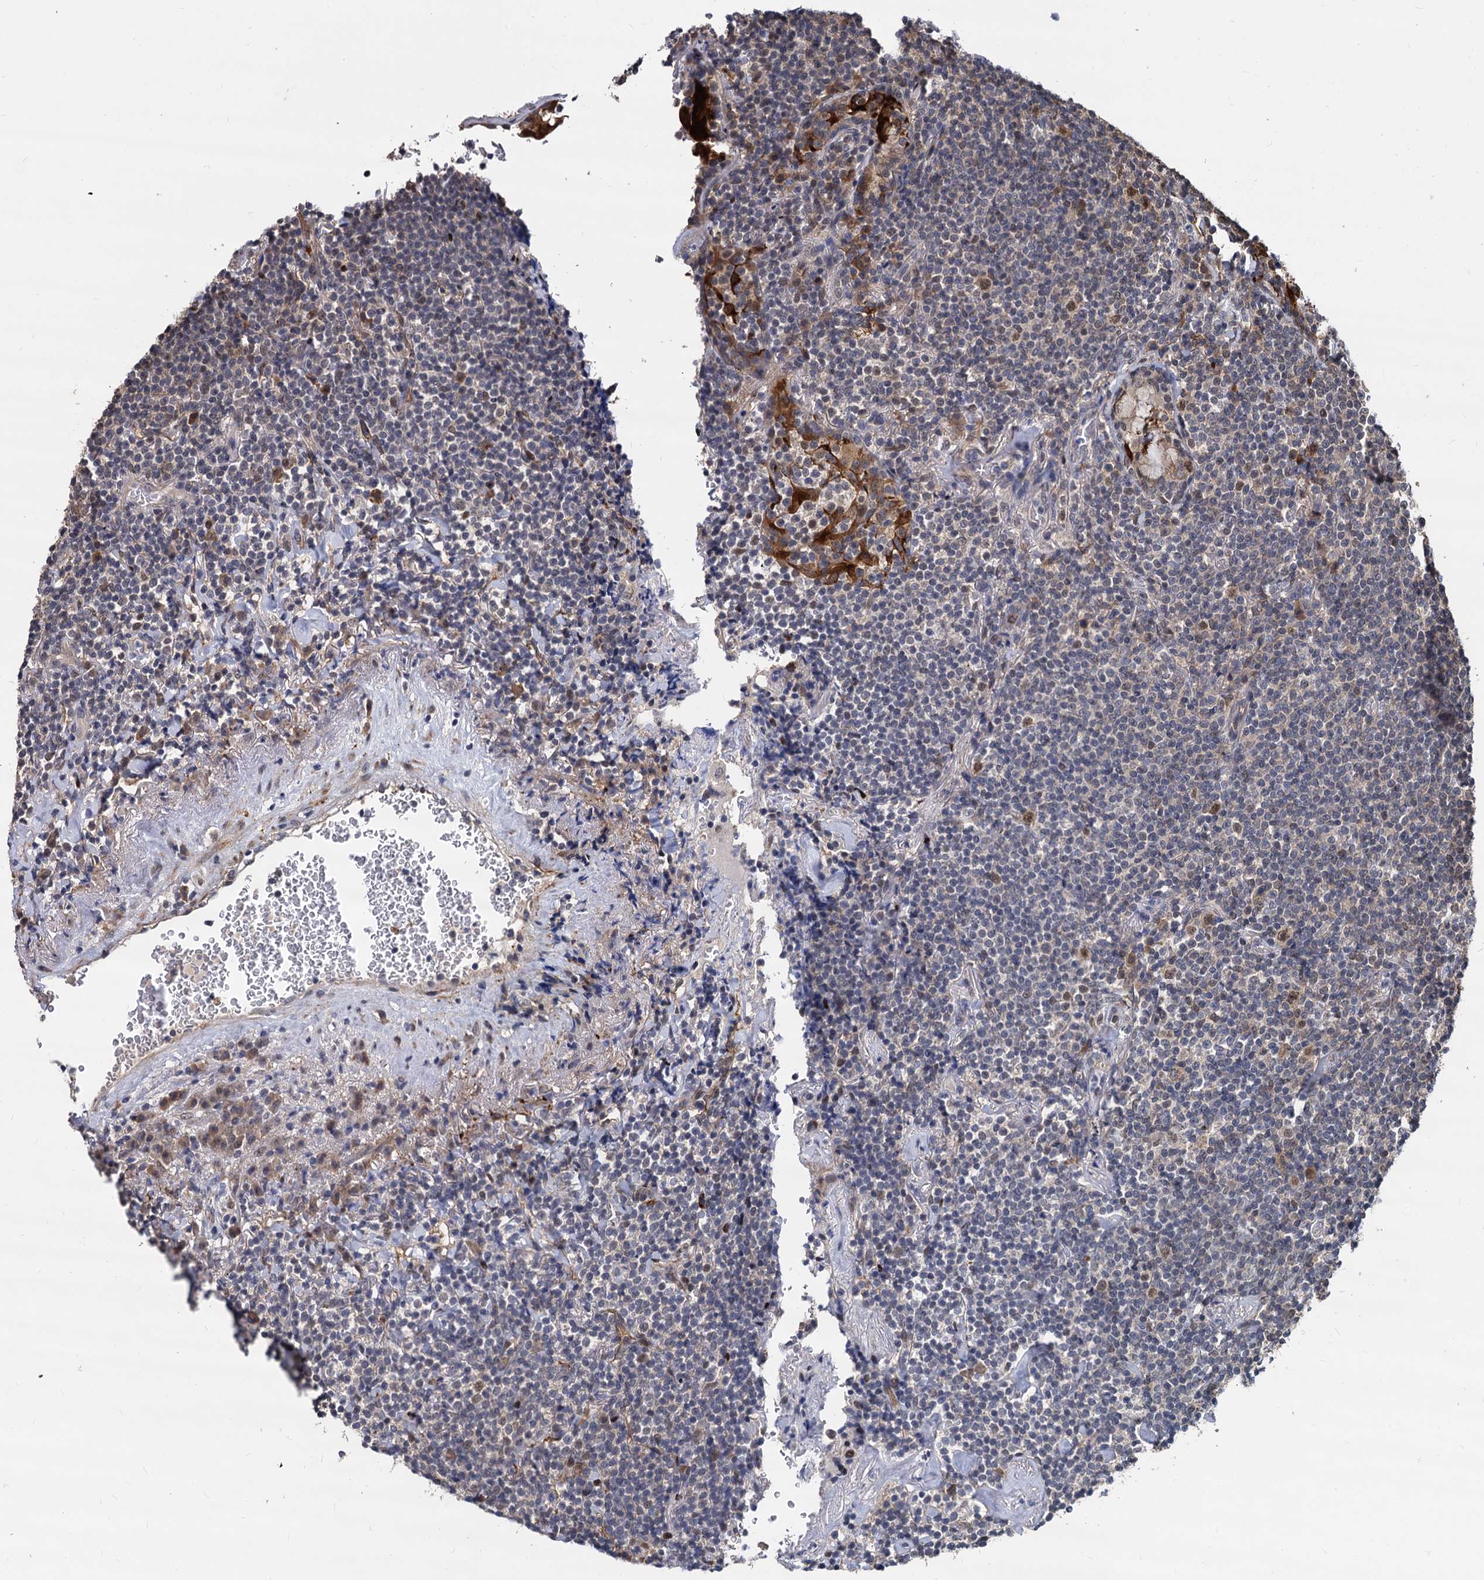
{"staining": {"intensity": "moderate", "quantity": "<25%", "location": "nuclear"}, "tissue": "lymphoma", "cell_type": "Tumor cells", "image_type": "cancer", "snomed": [{"axis": "morphology", "description": "Malignant lymphoma, non-Hodgkin's type, Low grade"}, {"axis": "topography", "description": "Lung"}], "caption": "Immunohistochemistry (IHC) (DAB) staining of lymphoma shows moderate nuclear protein expression in approximately <25% of tumor cells.", "gene": "PSMD4", "patient": {"sex": "female", "age": 71}}